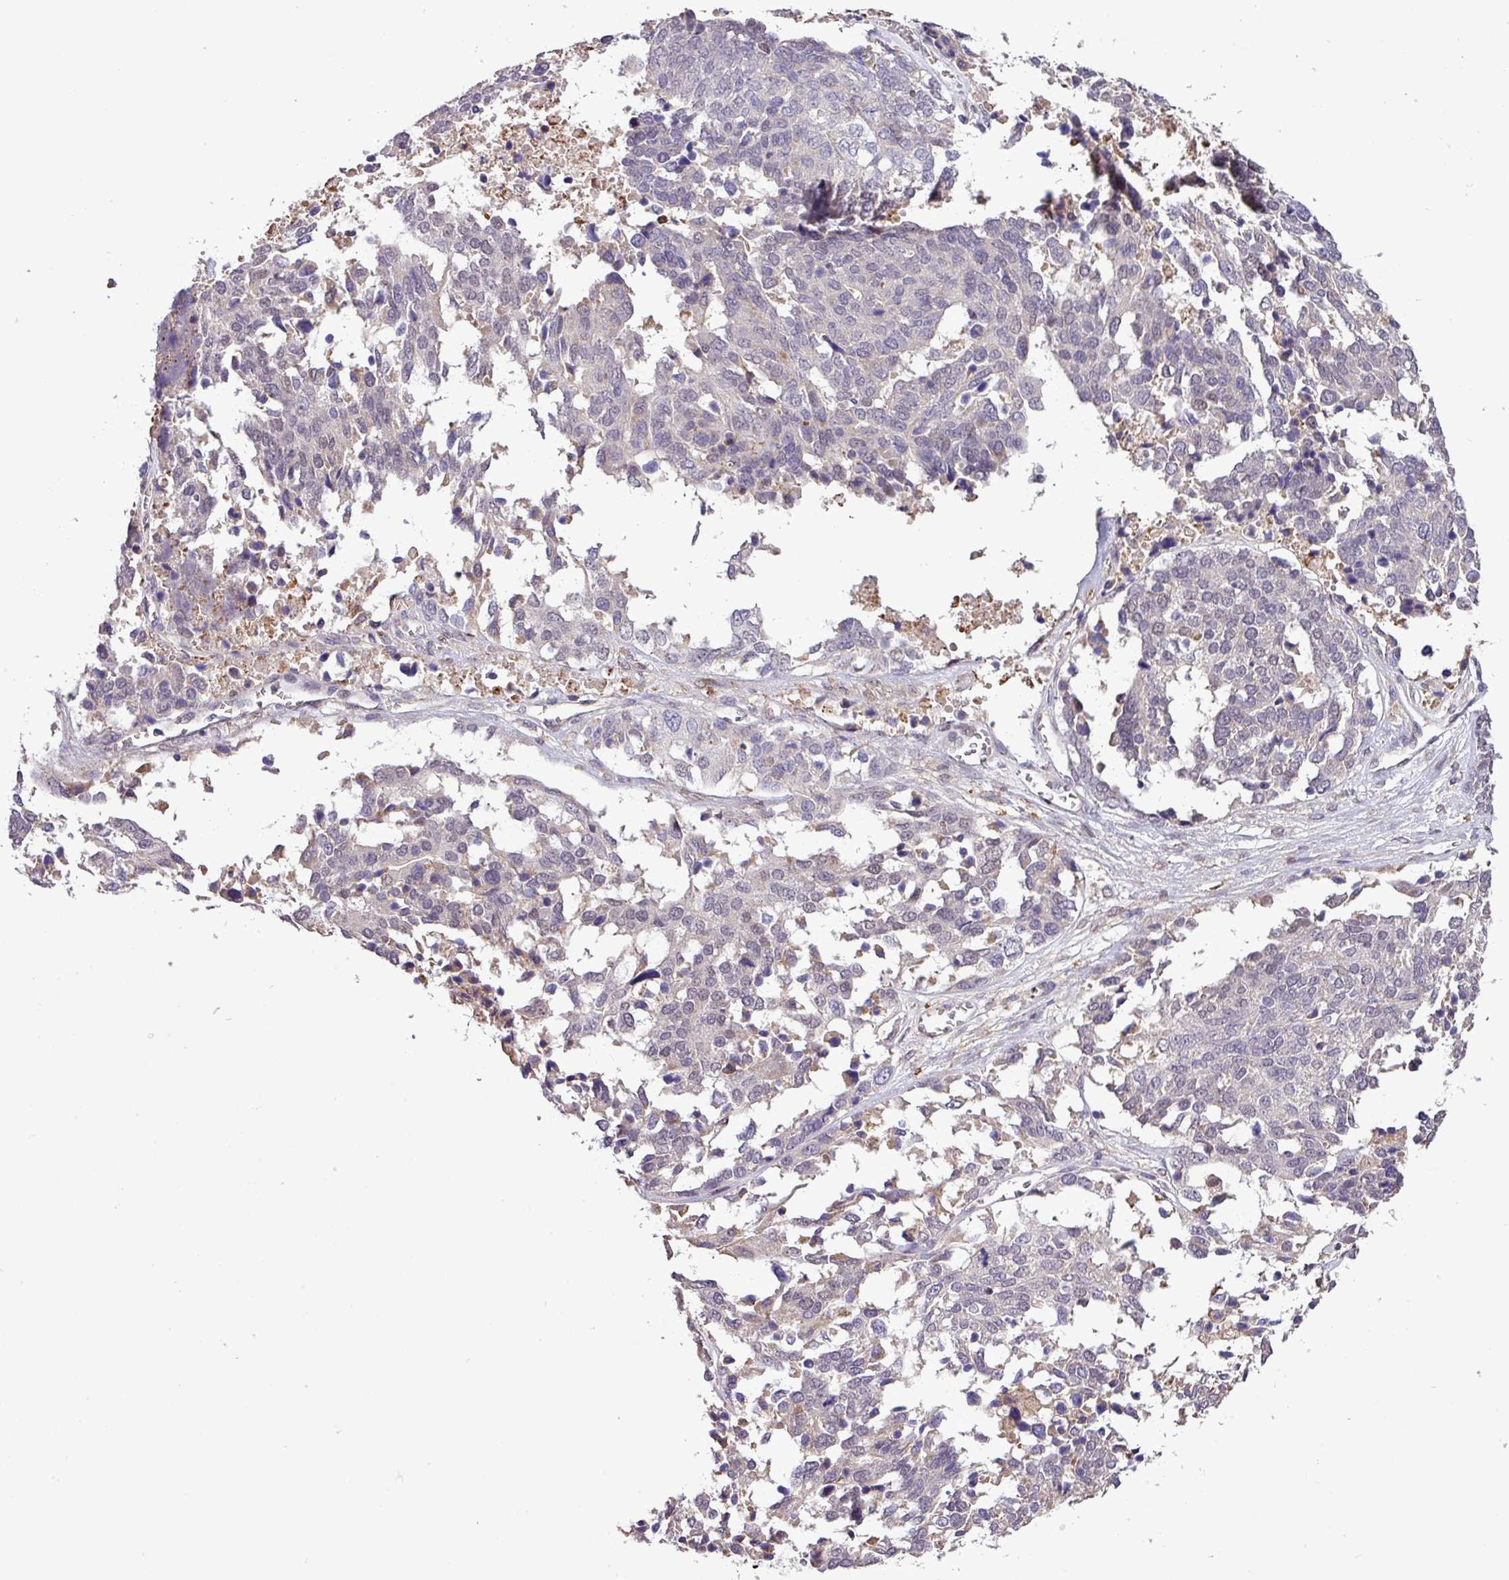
{"staining": {"intensity": "negative", "quantity": "none", "location": "none"}, "tissue": "ovarian cancer", "cell_type": "Tumor cells", "image_type": "cancer", "snomed": [{"axis": "morphology", "description": "Cystadenocarcinoma, serous, NOS"}, {"axis": "topography", "description": "Ovary"}], "caption": "This is an immunohistochemistry photomicrograph of serous cystadenocarcinoma (ovarian). There is no staining in tumor cells.", "gene": "RPP25L", "patient": {"sex": "female", "age": 44}}